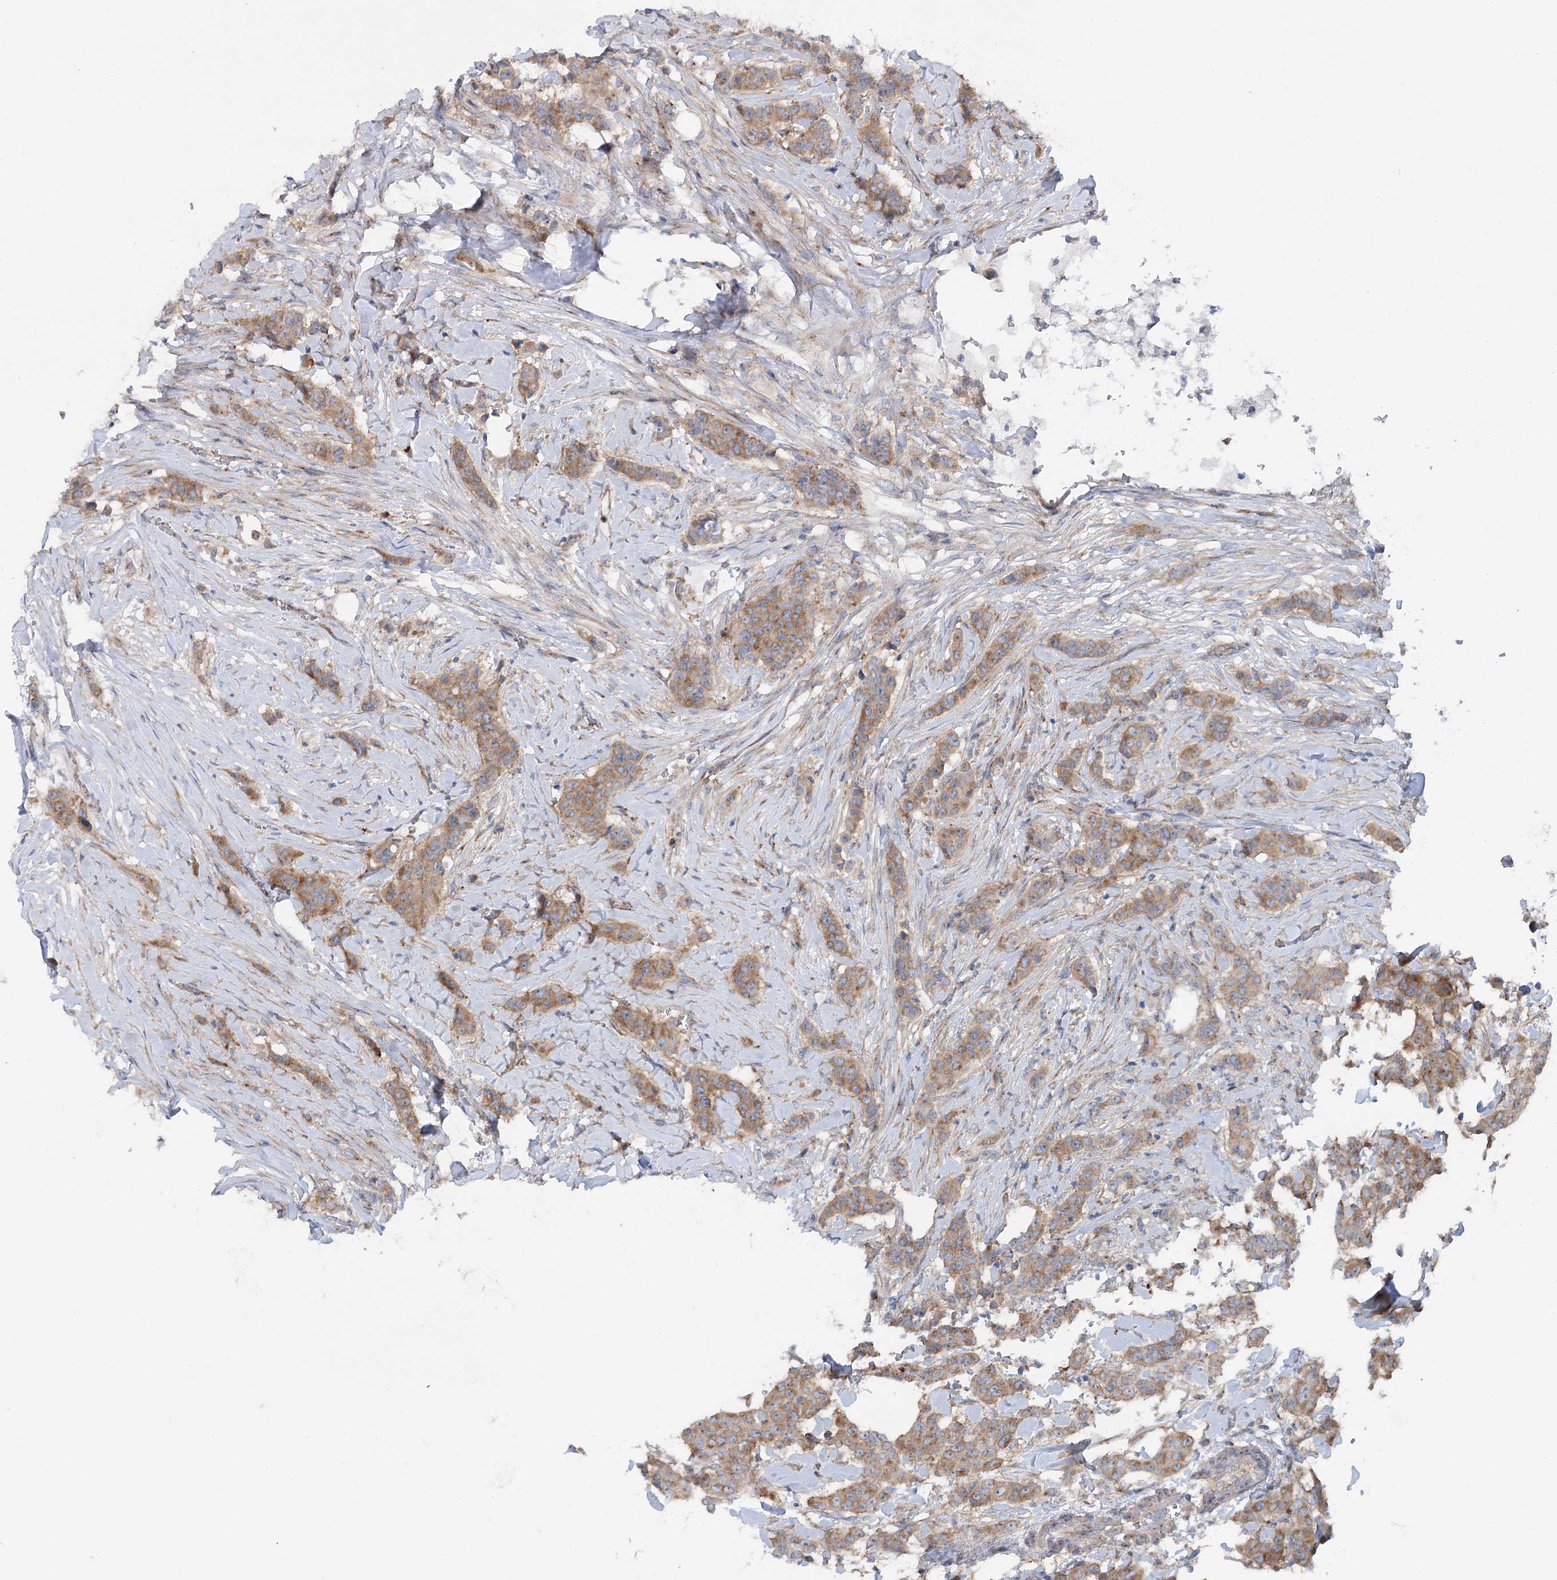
{"staining": {"intensity": "moderate", "quantity": ">75%", "location": "cytoplasmic/membranous"}, "tissue": "breast cancer", "cell_type": "Tumor cells", "image_type": "cancer", "snomed": [{"axis": "morphology", "description": "Duct carcinoma"}, {"axis": "topography", "description": "Breast"}], "caption": "Immunohistochemistry (DAB (3,3'-diaminobenzidine)) staining of human infiltrating ductal carcinoma (breast) reveals moderate cytoplasmic/membranous protein positivity in about >75% of tumor cells.", "gene": "SCN11A", "patient": {"sex": "female", "age": 40}}